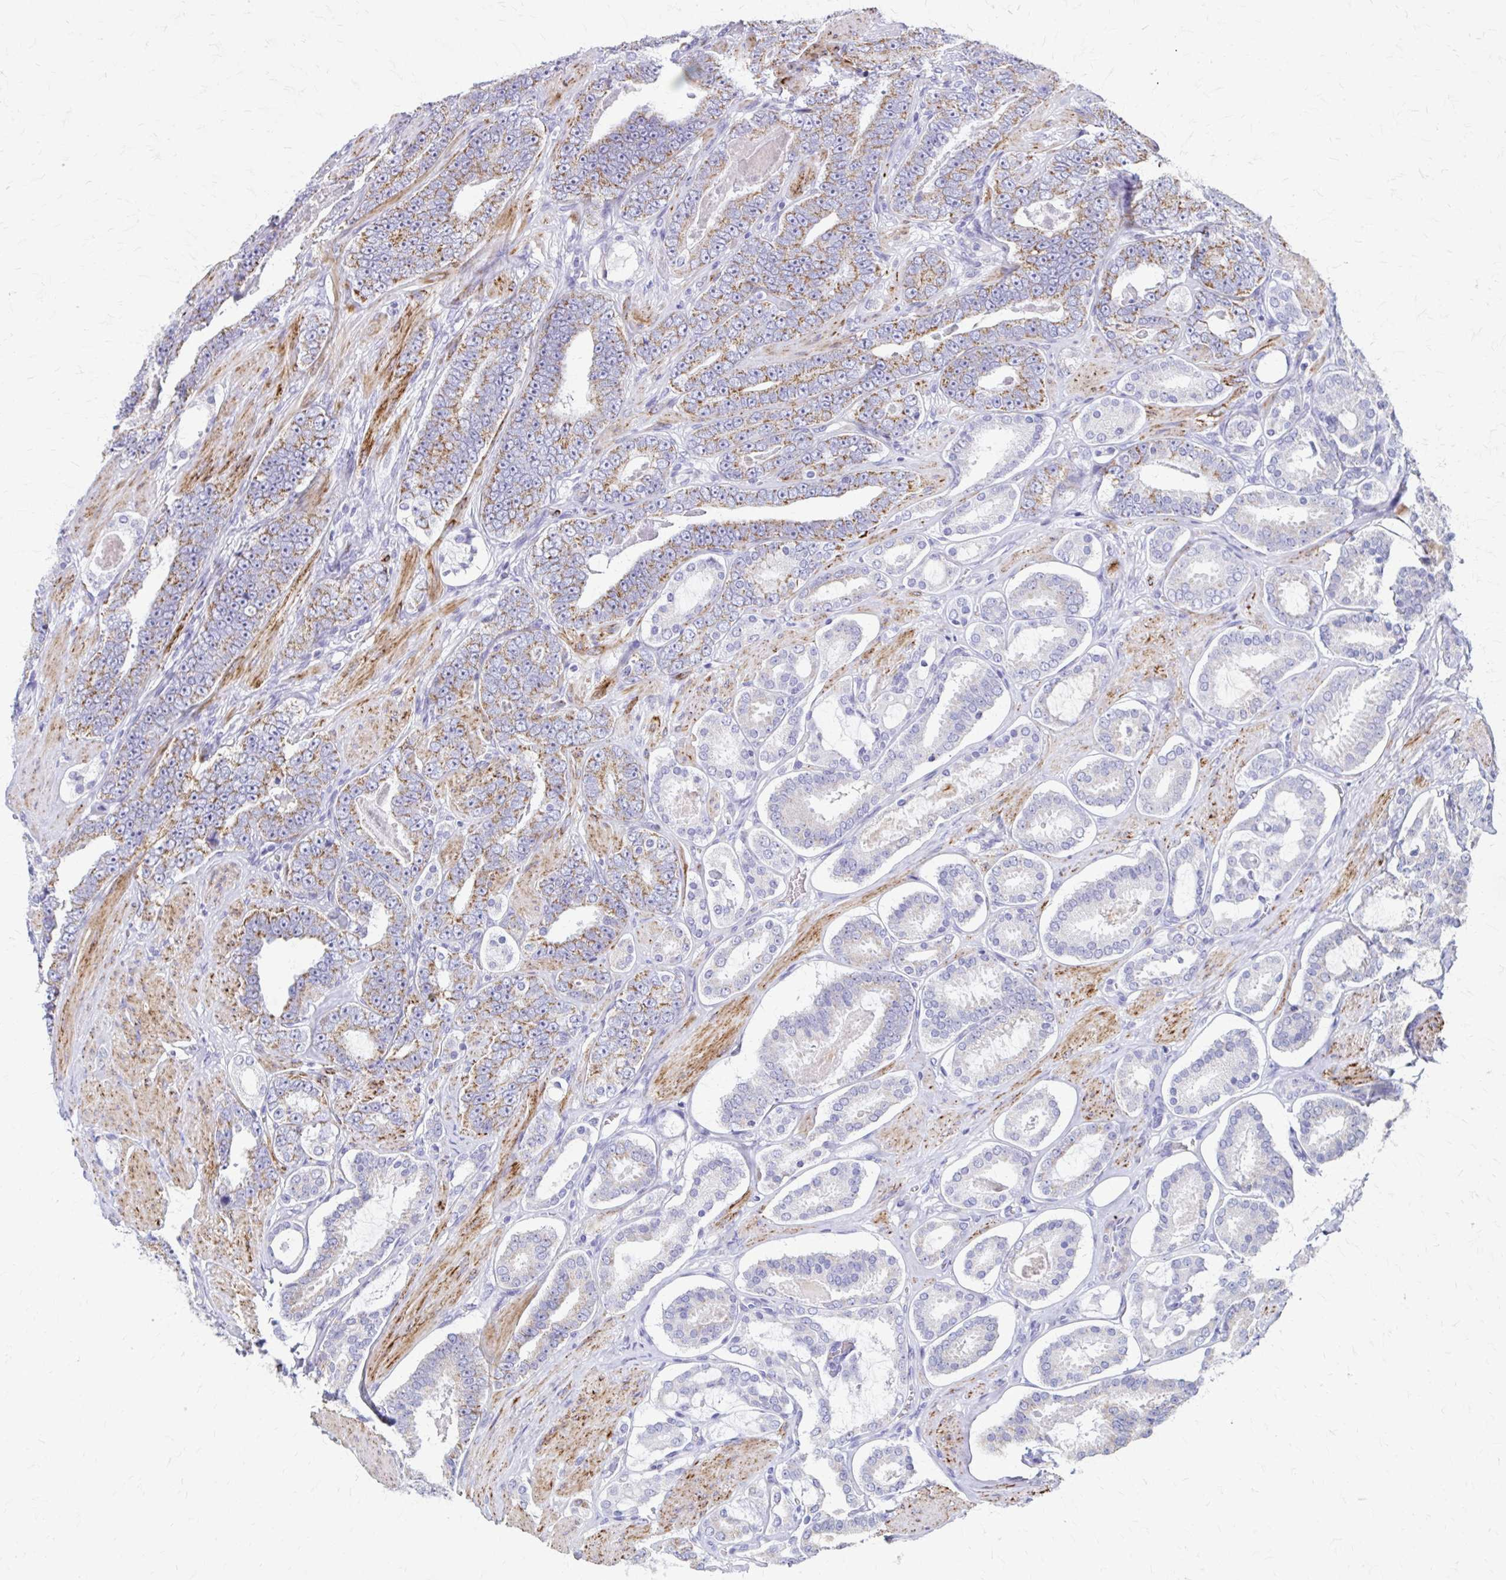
{"staining": {"intensity": "moderate", "quantity": "25%-75%", "location": "cytoplasmic/membranous"}, "tissue": "prostate cancer", "cell_type": "Tumor cells", "image_type": "cancer", "snomed": [{"axis": "morphology", "description": "Adenocarcinoma, High grade"}, {"axis": "topography", "description": "Prostate"}], "caption": "A brown stain labels moderate cytoplasmic/membranous positivity of a protein in human prostate adenocarcinoma (high-grade) tumor cells.", "gene": "ZSCAN5B", "patient": {"sex": "male", "age": 63}}